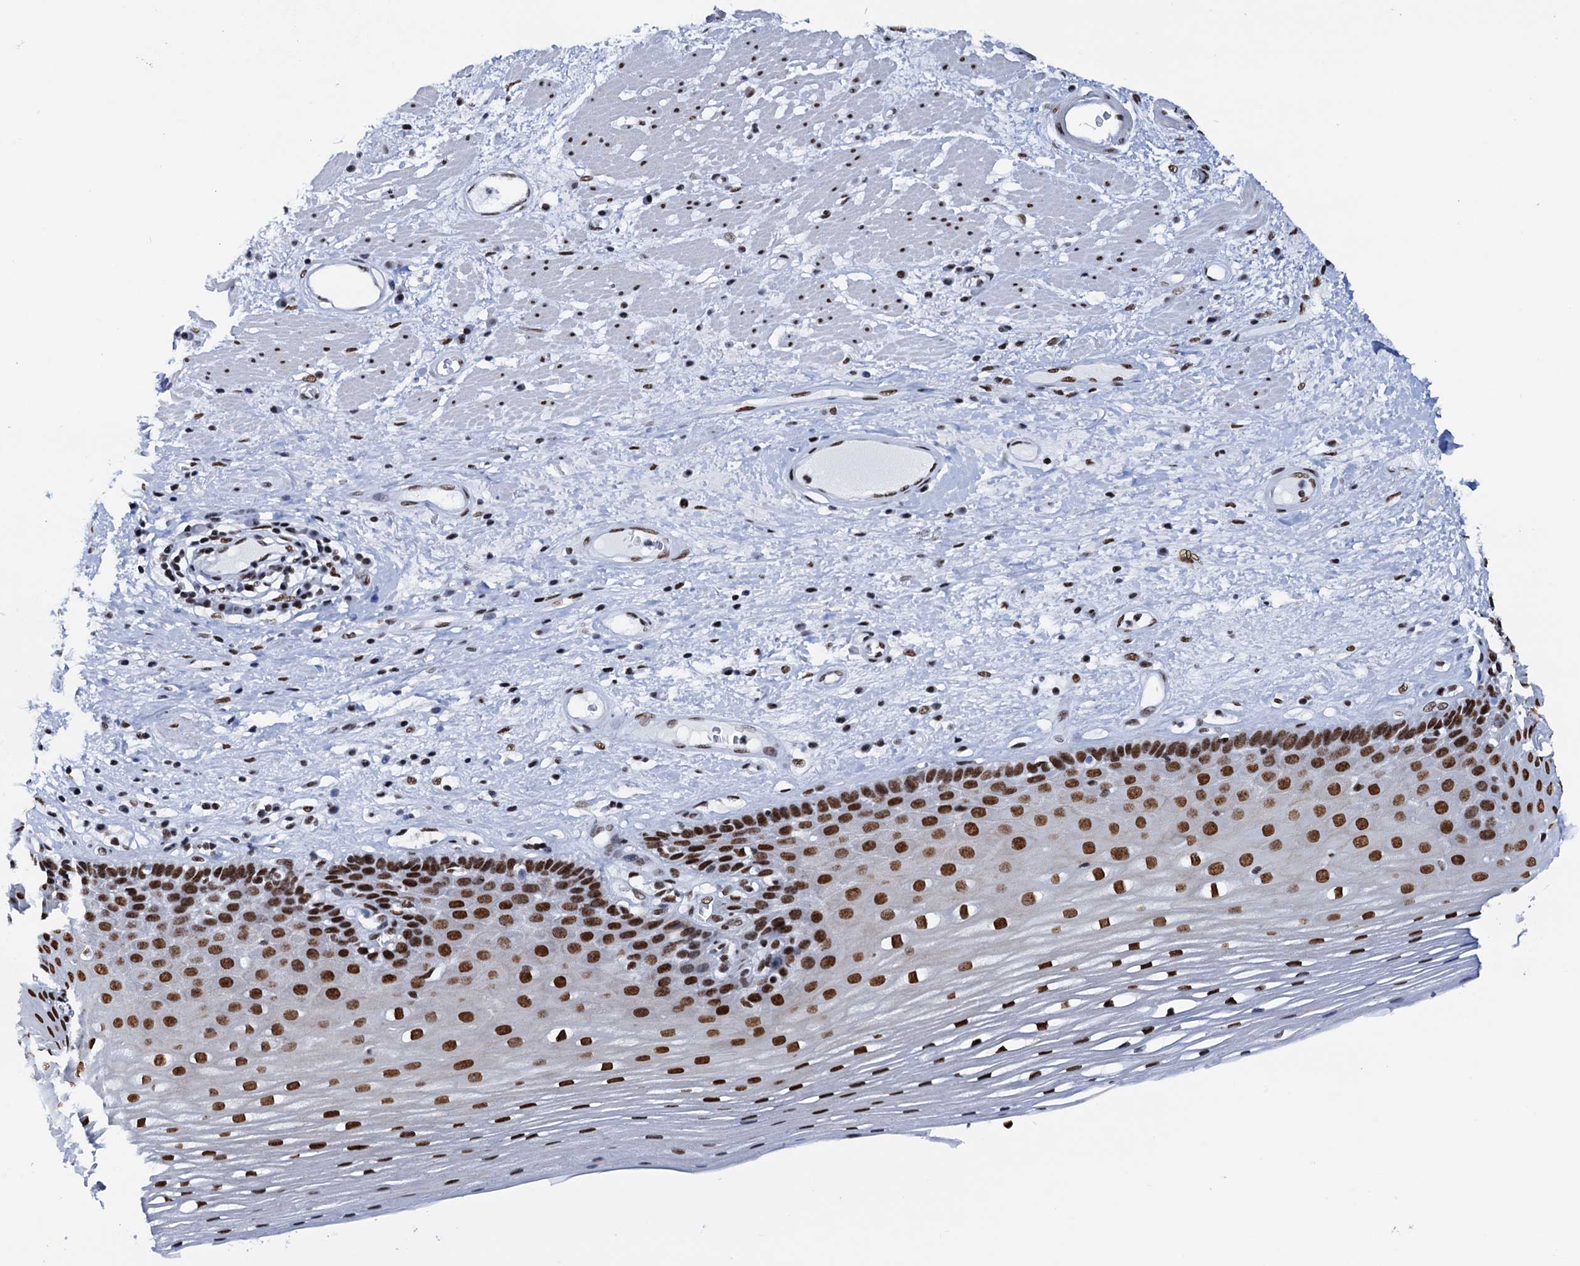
{"staining": {"intensity": "strong", "quantity": ">75%", "location": "nuclear"}, "tissue": "esophagus", "cell_type": "Squamous epithelial cells", "image_type": "normal", "snomed": [{"axis": "morphology", "description": "Normal tissue, NOS"}, {"axis": "topography", "description": "Esophagus"}], "caption": "The micrograph shows a brown stain indicating the presence of a protein in the nuclear of squamous epithelial cells in esophagus. (DAB (3,3'-diaminobenzidine) IHC with brightfield microscopy, high magnification).", "gene": "SLTM", "patient": {"sex": "male", "age": 62}}